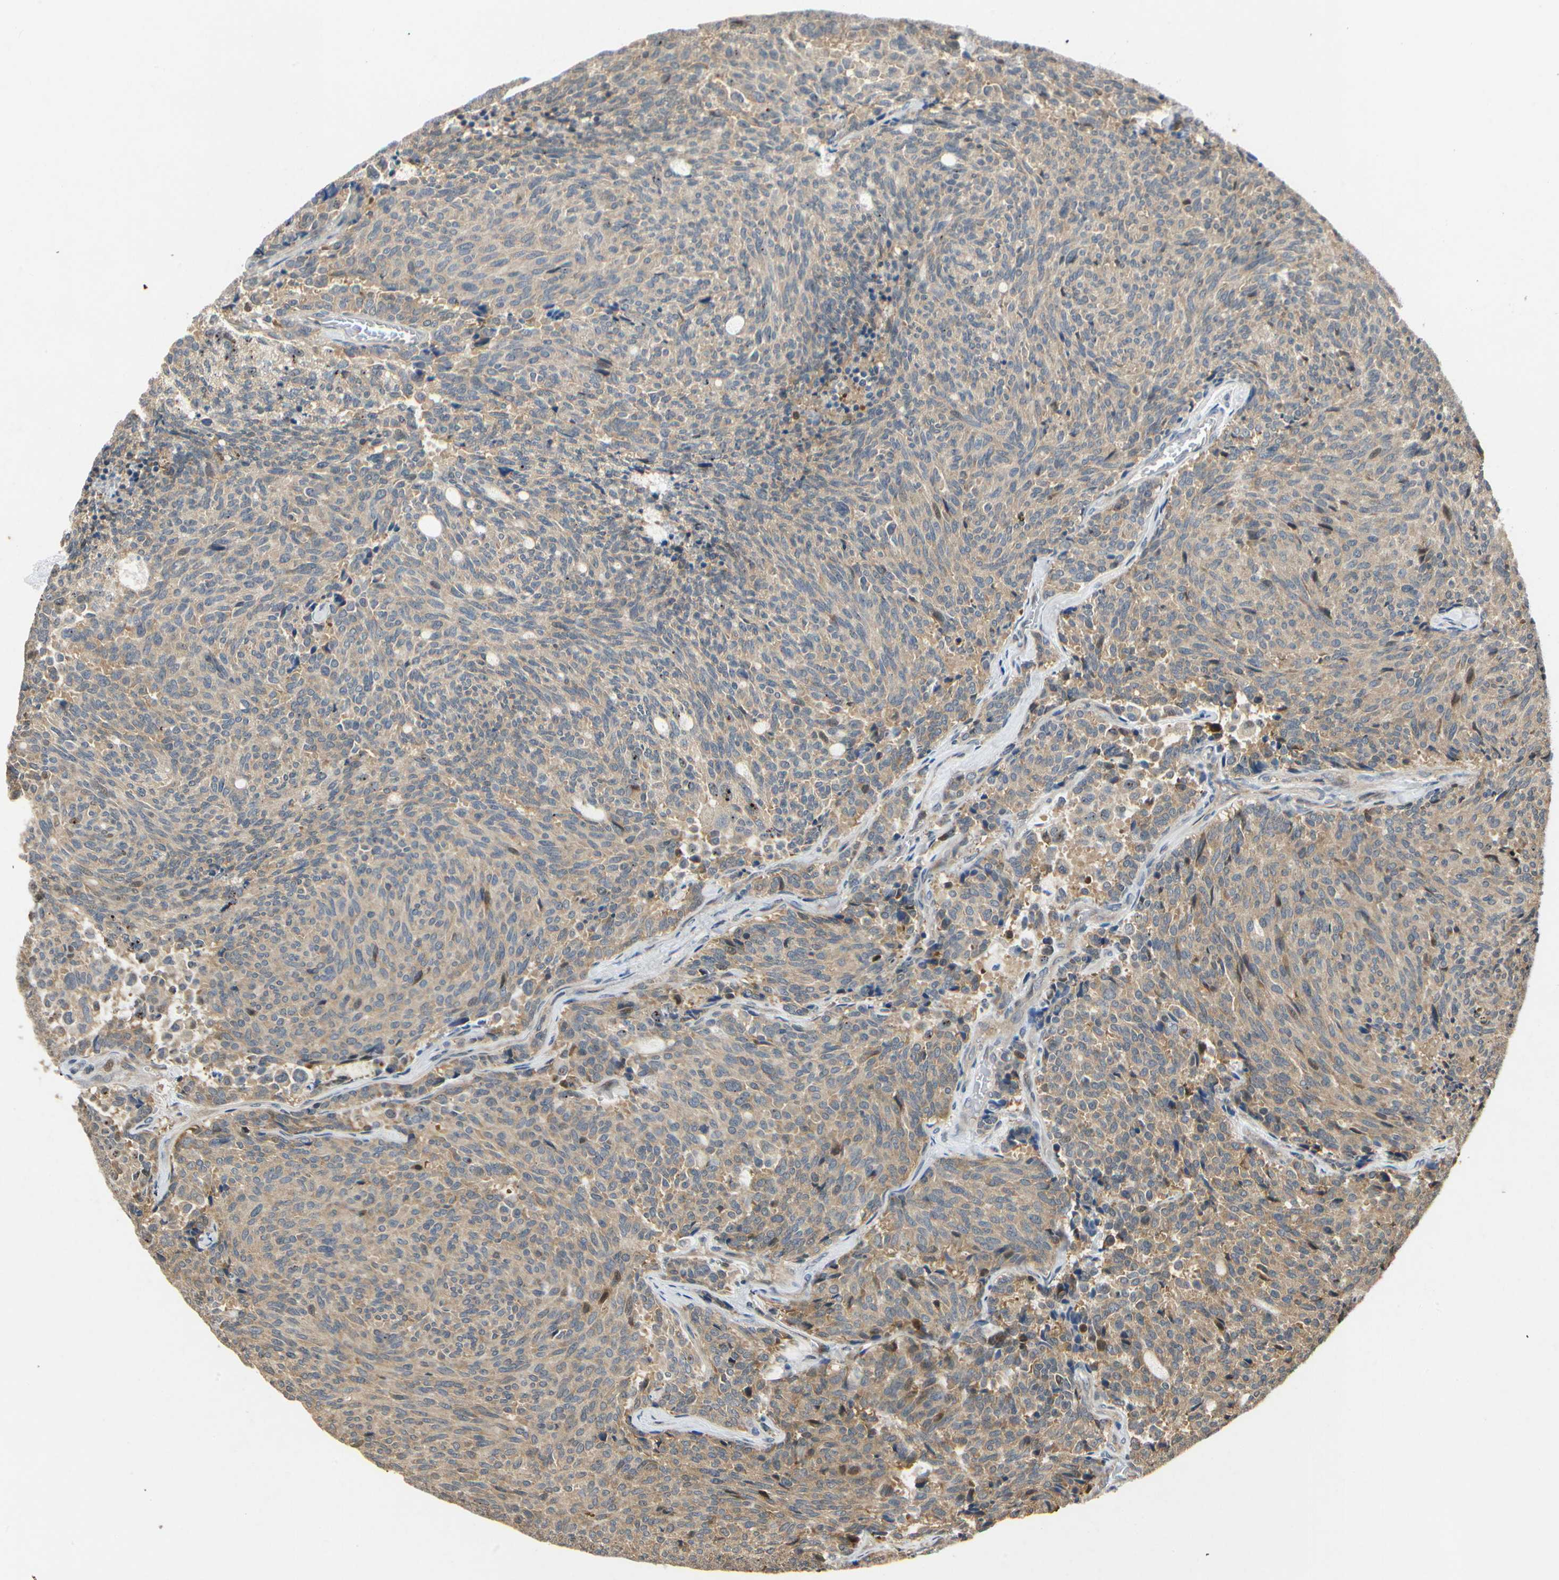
{"staining": {"intensity": "weak", "quantity": ">75%", "location": "cytoplasmic/membranous"}, "tissue": "carcinoid", "cell_type": "Tumor cells", "image_type": "cancer", "snomed": [{"axis": "morphology", "description": "Carcinoid, malignant, NOS"}, {"axis": "topography", "description": "Pancreas"}], "caption": "A brown stain shows weak cytoplasmic/membranous positivity of a protein in carcinoid tumor cells.", "gene": "EIF1AX", "patient": {"sex": "female", "age": 54}}